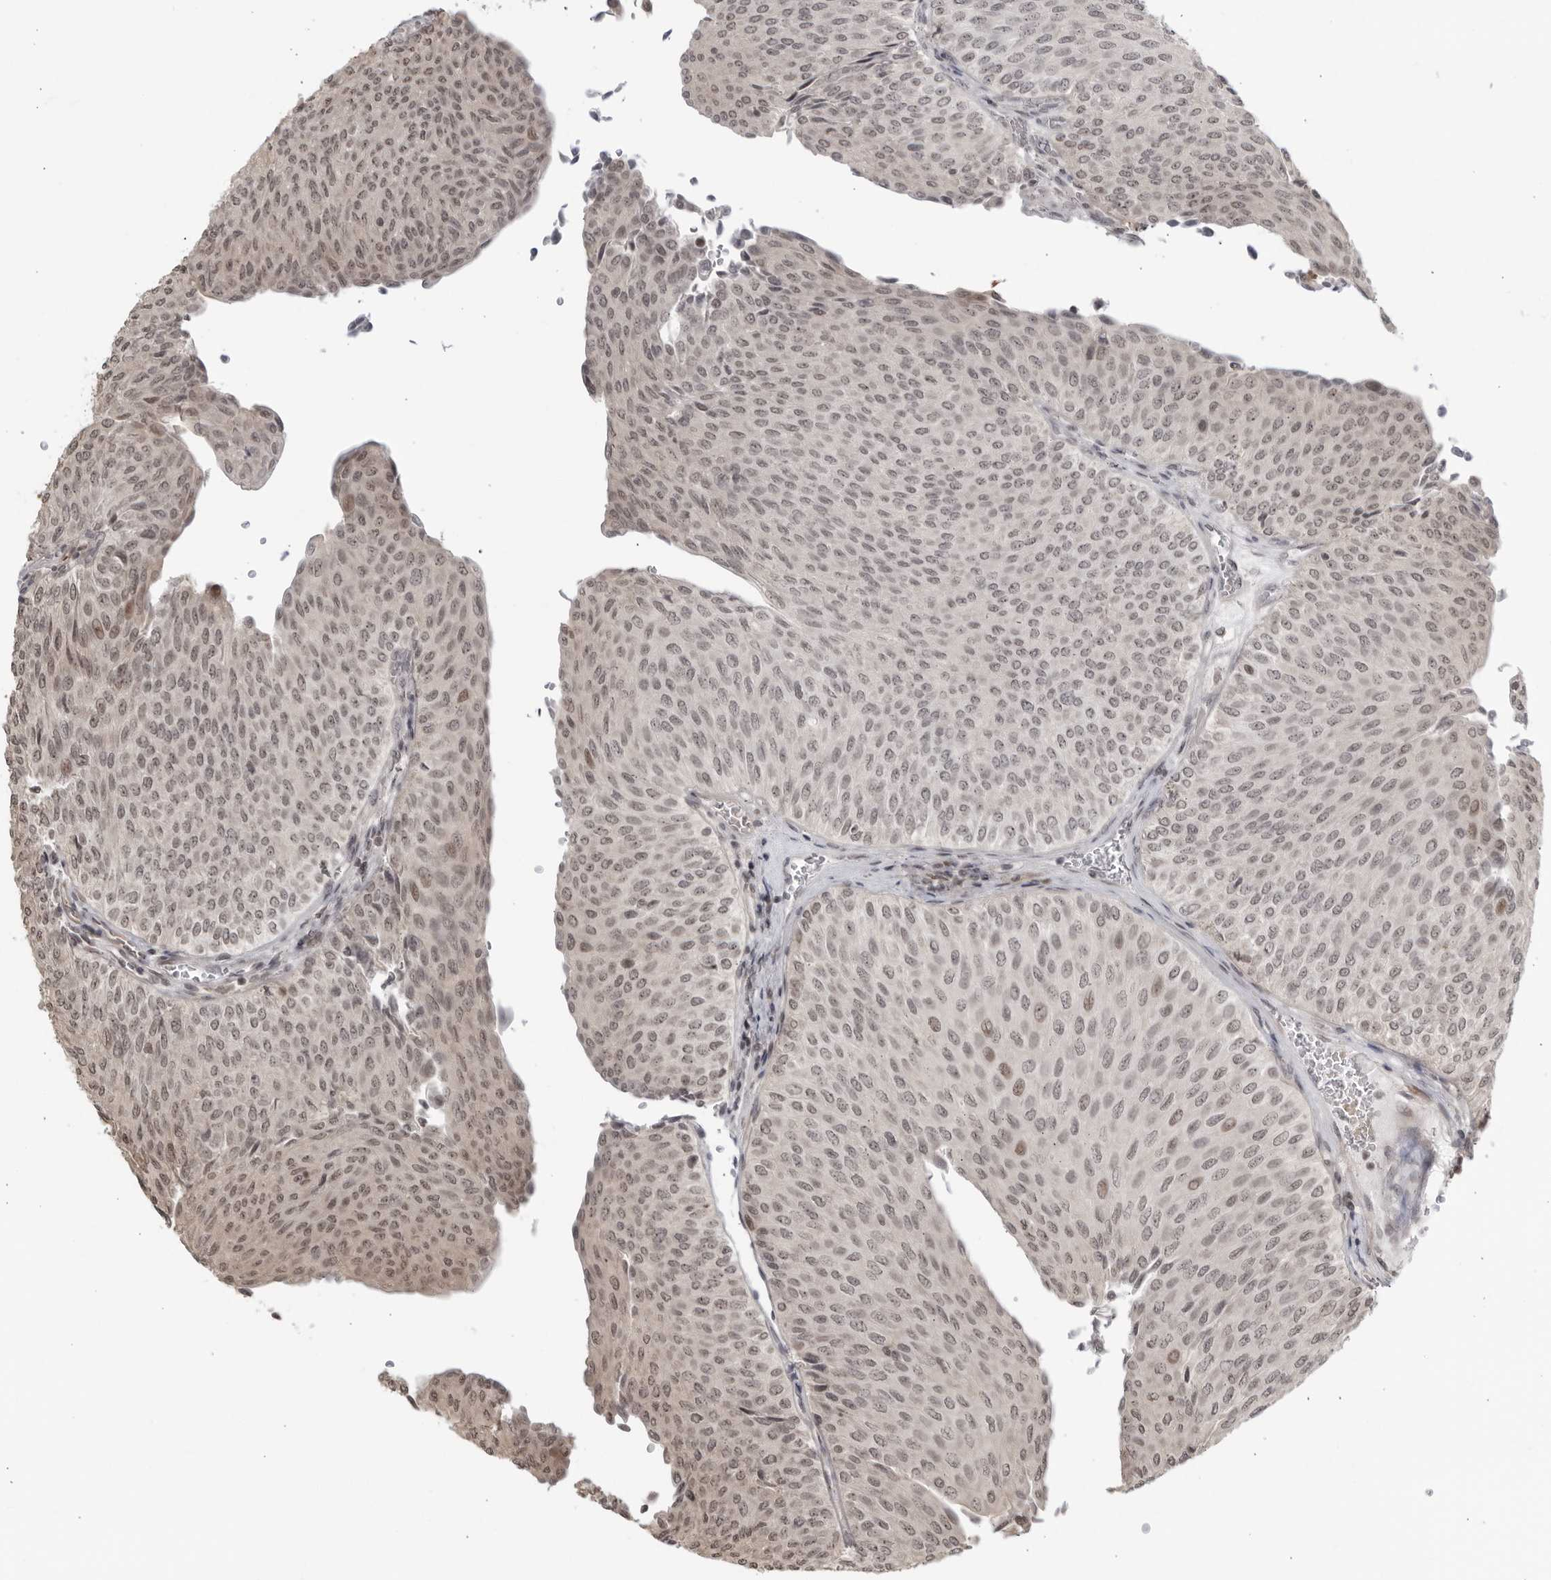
{"staining": {"intensity": "weak", "quantity": "25%-75%", "location": "nuclear"}, "tissue": "urothelial cancer", "cell_type": "Tumor cells", "image_type": "cancer", "snomed": [{"axis": "morphology", "description": "Urothelial carcinoma, Low grade"}, {"axis": "topography", "description": "Urinary bladder"}], "caption": "Brown immunohistochemical staining in human low-grade urothelial carcinoma demonstrates weak nuclear expression in about 25%-75% of tumor cells.", "gene": "TCF21", "patient": {"sex": "male", "age": 78}}